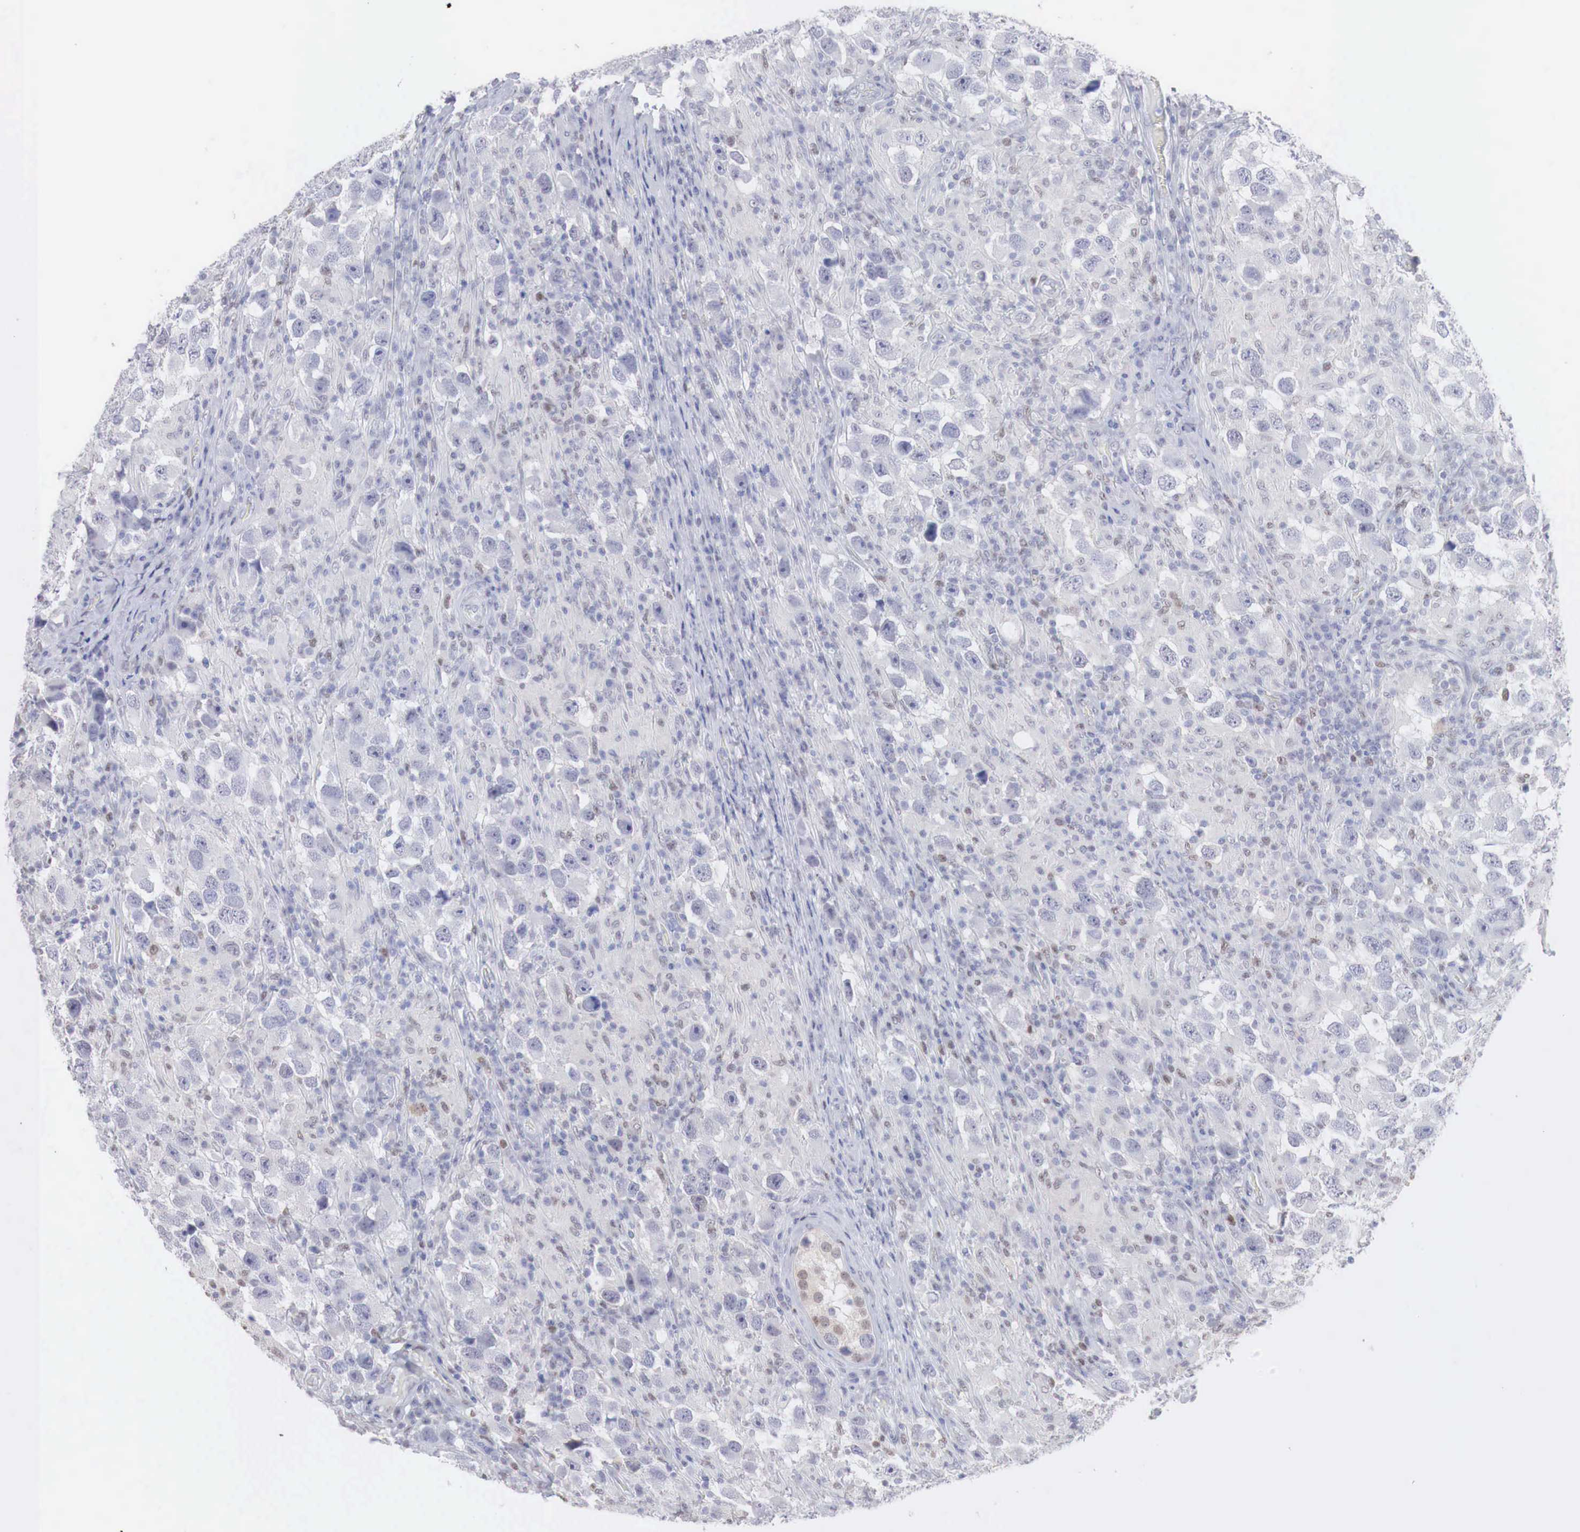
{"staining": {"intensity": "negative", "quantity": "none", "location": "none"}, "tissue": "testis cancer", "cell_type": "Tumor cells", "image_type": "cancer", "snomed": [{"axis": "morphology", "description": "Carcinoma, Embryonal, NOS"}, {"axis": "topography", "description": "Testis"}], "caption": "Tumor cells show no significant expression in embryonal carcinoma (testis).", "gene": "FOXP2", "patient": {"sex": "male", "age": 21}}